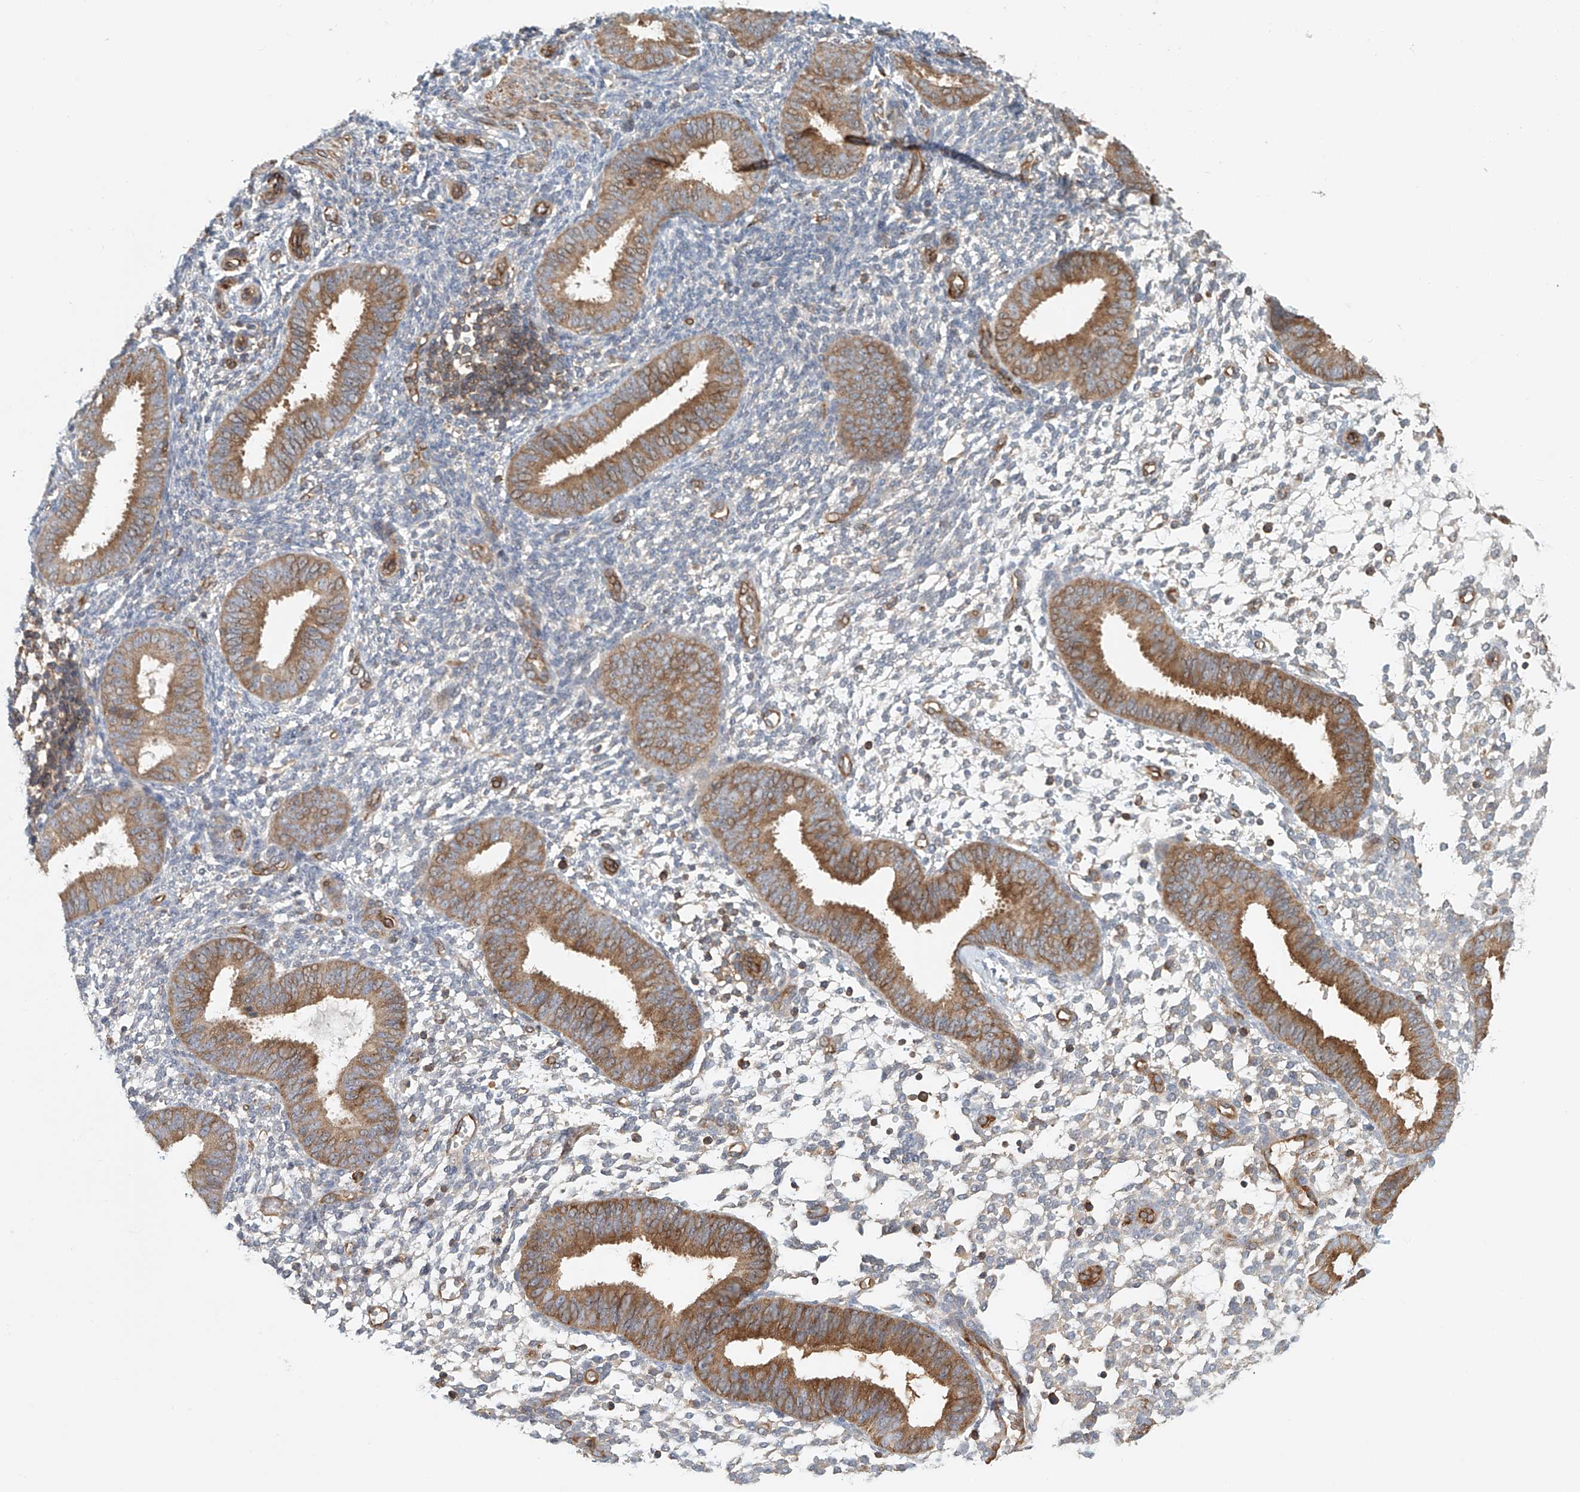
{"staining": {"intensity": "negative", "quantity": "none", "location": "none"}, "tissue": "endometrium", "cell_type": "Cells in endometrial stroma", "image_type": "normal", "snomed": [{"axis": "morphology", "description": "Normal tissue, NOS"}, {"axis": "topography", "description": "Uterus"}, {"axis": "topography", "description": "Endometrium"}], "caption": "This is an immunohistochemistry micrograph of benign human endometrium. There is no expression in cells in endometrial stroma.", "gene": "FRYL", "patient": {"sex": "female", "age": 48}}